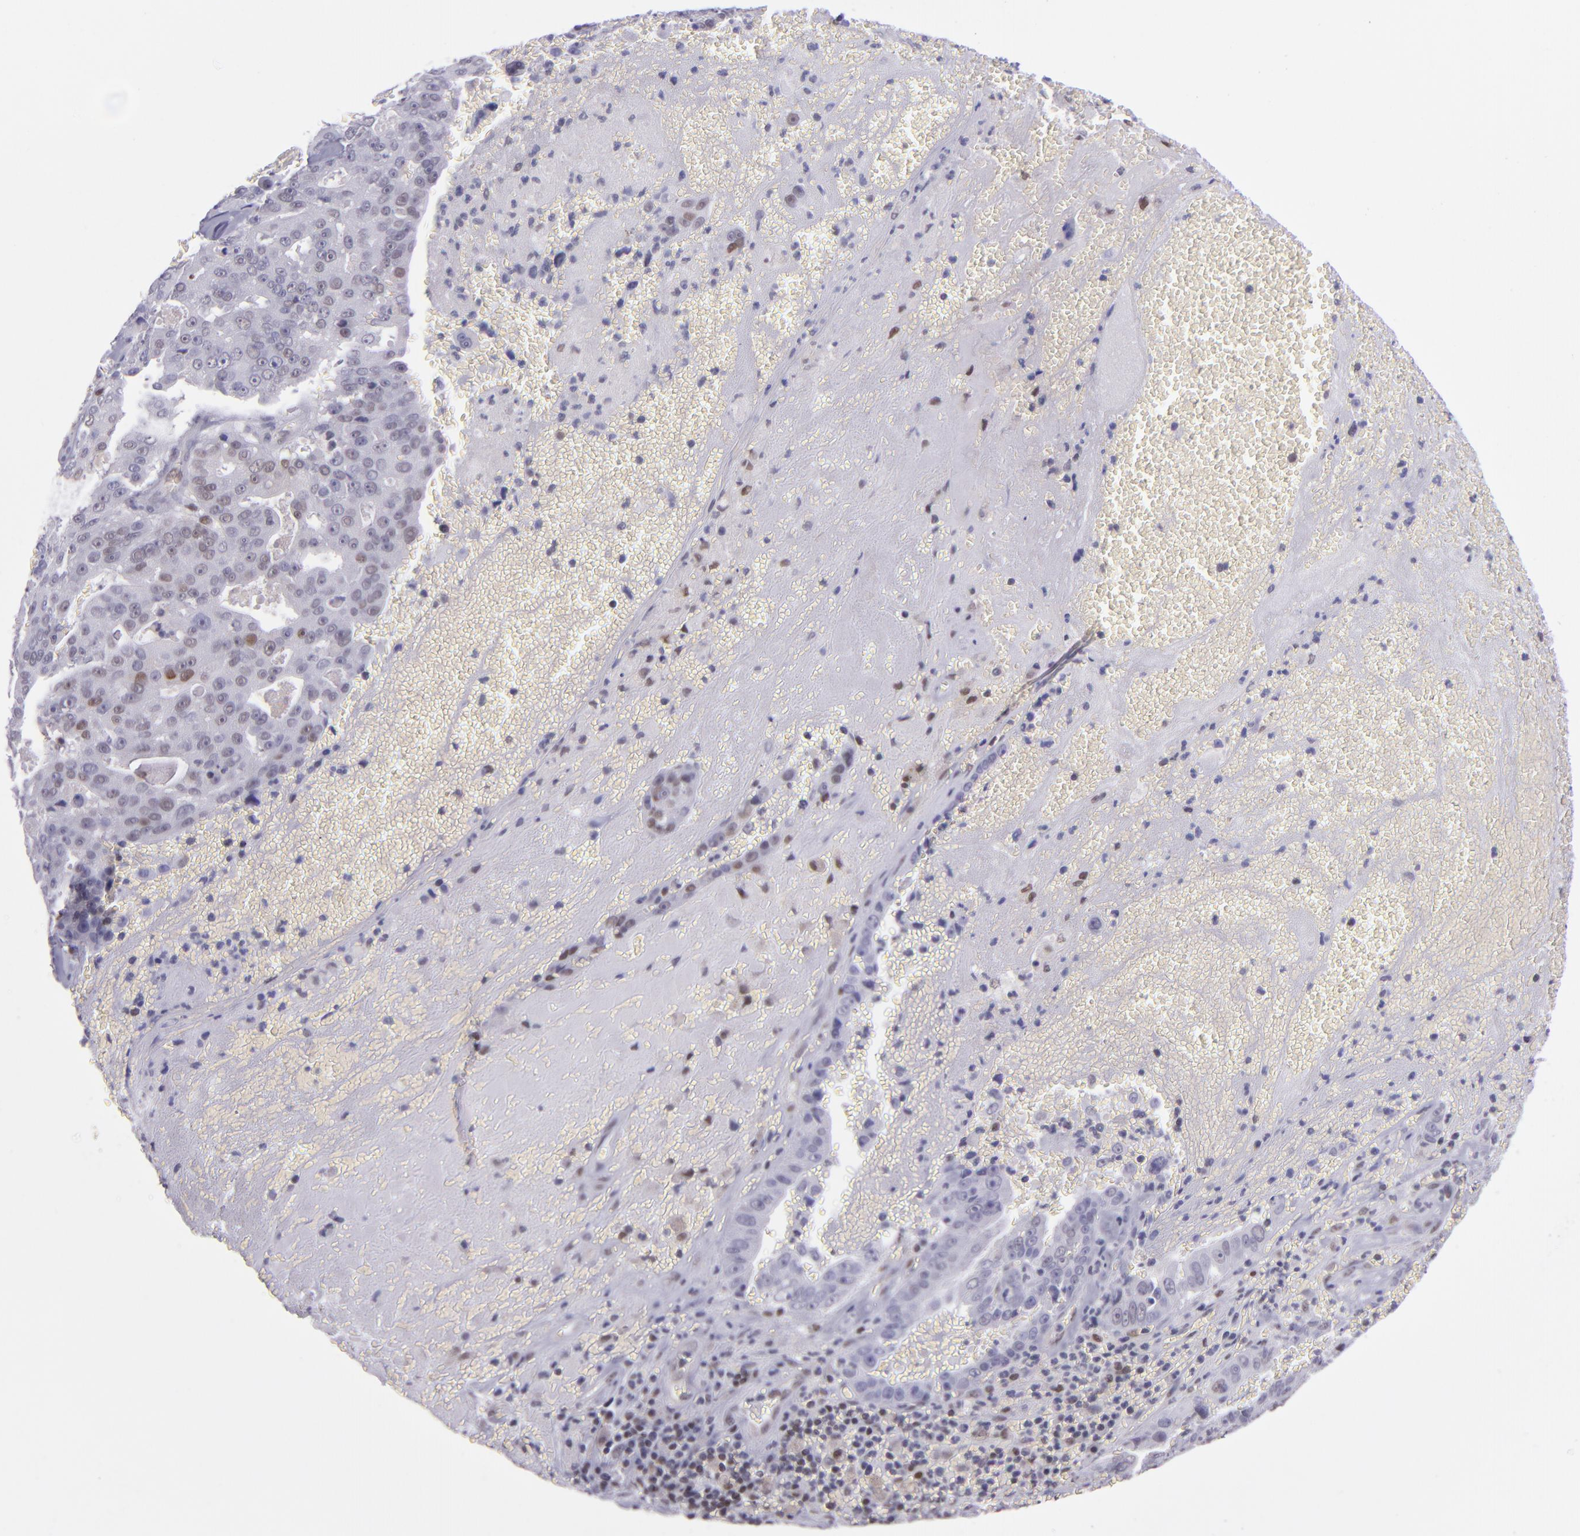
{"staining": {"intensity": "weak", "quantity": "25%-75%", "location": "nuclear"}, "tissue": "liver cancer", "cell_type": "Tumor cells", "image_type": "cancer", "snomed": [{"axis": "morphology", "description": "Cholangiocarcinoma"}, {"axis": "topography", "description": "Liver"}], "caption": "High-magnification brightfield microscopy of cholangiocarcinoma (liver) stained with DAB (brown) and counterstained with hematoxylin (blue). tumor cells exhibit weak nuclear positivity is seen in approximately25%-75% of cells.", "gene": "BAG1", "patient": {"sex": "female", "age": 79}}